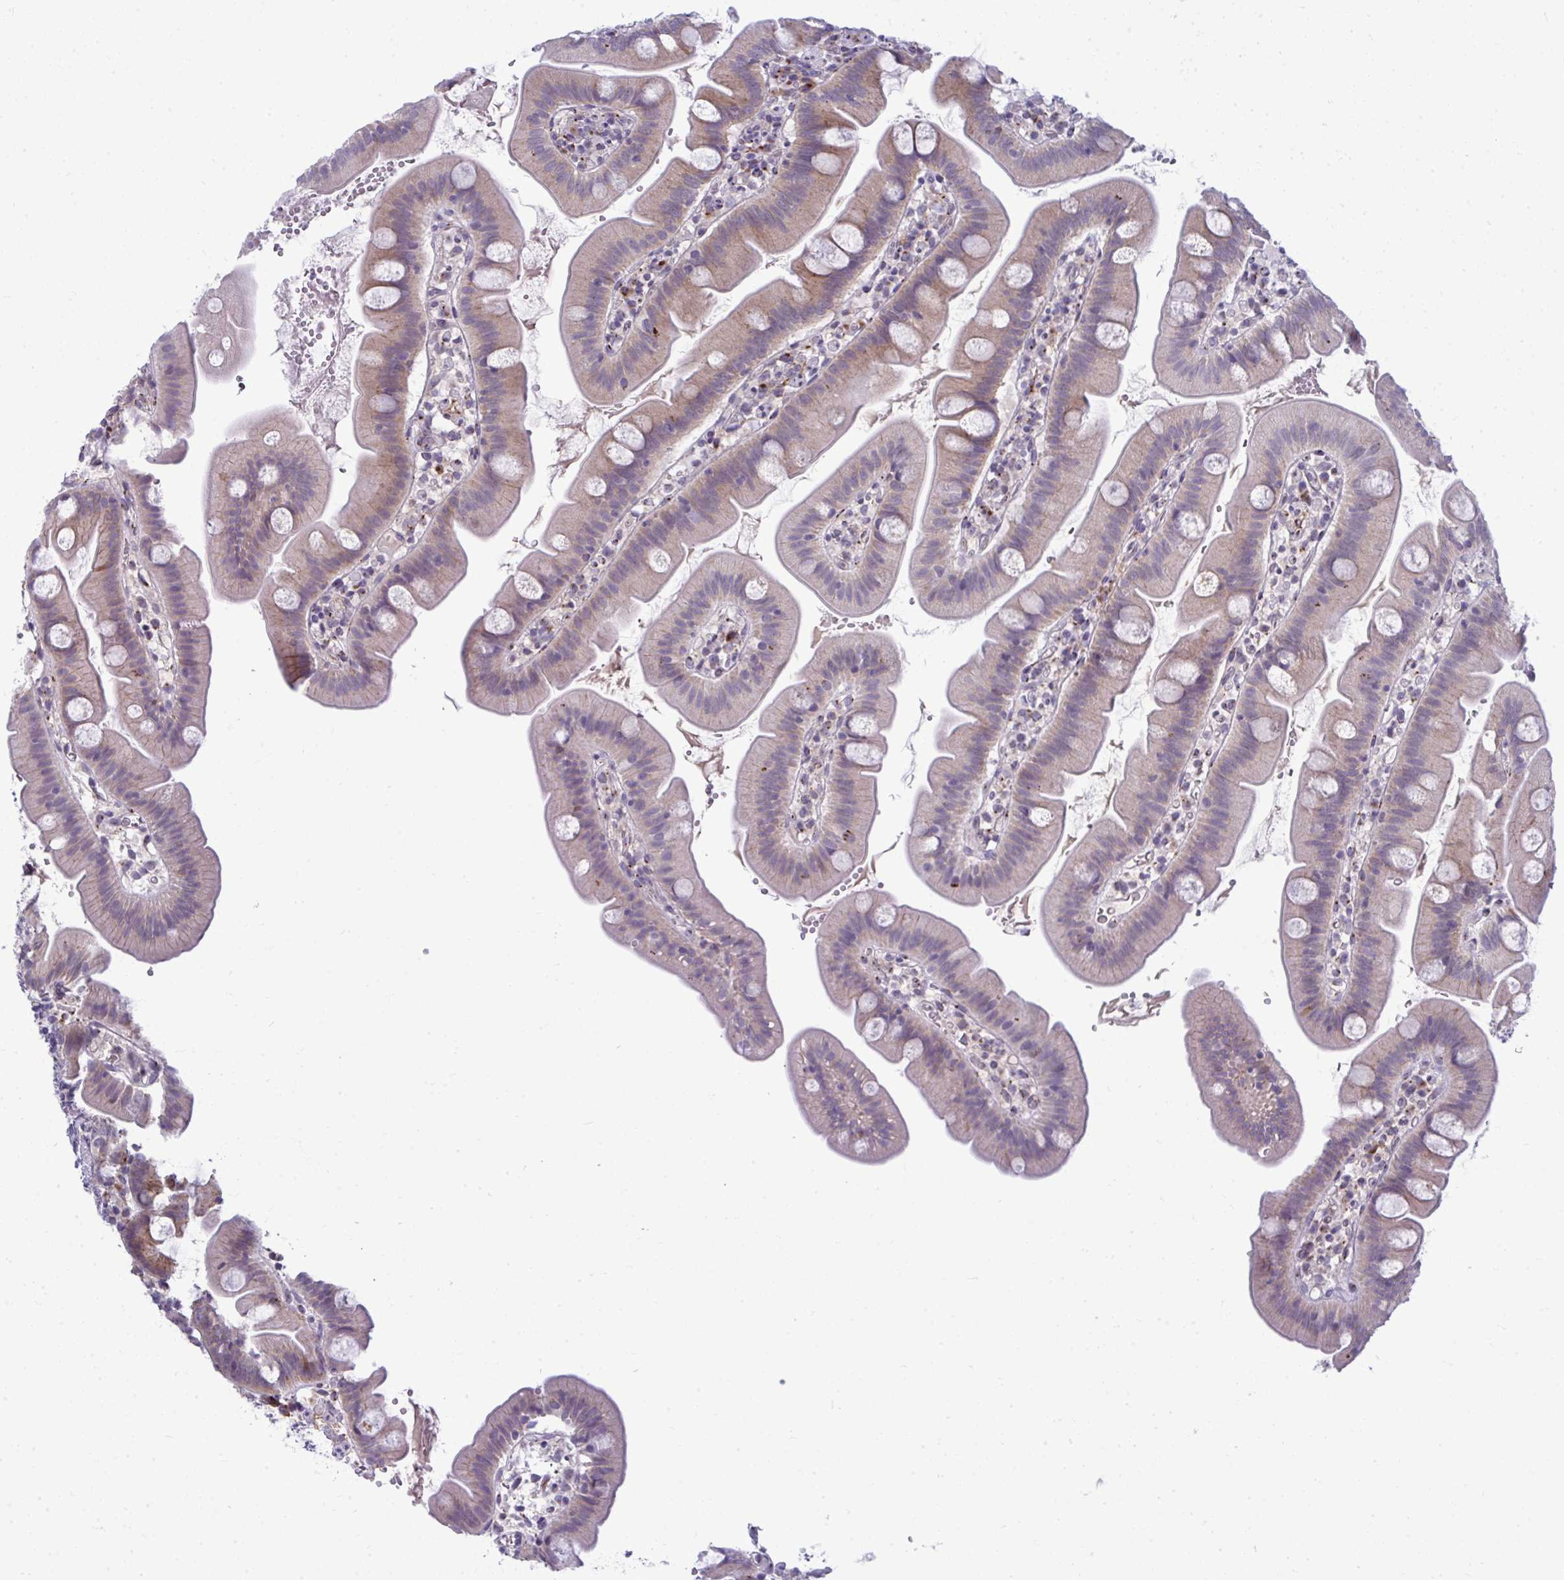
{"staining": {"intensity": "weak", "quantity": ">75%", "location": "cytoplasmic/membranous"}, "tissue": "small intestine", "cell_type": "Glandular cells", "image_type": "normal", "snomed": [{"axis": "morphology", "description": "Normal tissue, NOS"}, {"axis": "topography", "description": "Small intestine"}], "caption": "A micrograph showing weak cytoplasmic/membranous expression in about >75% of glandular cells in unremarkable small intestine, as visualized by brown immunohistochemical staining.", "gene": "DTX4", "patient": {"sex": "female", "age": 68}}